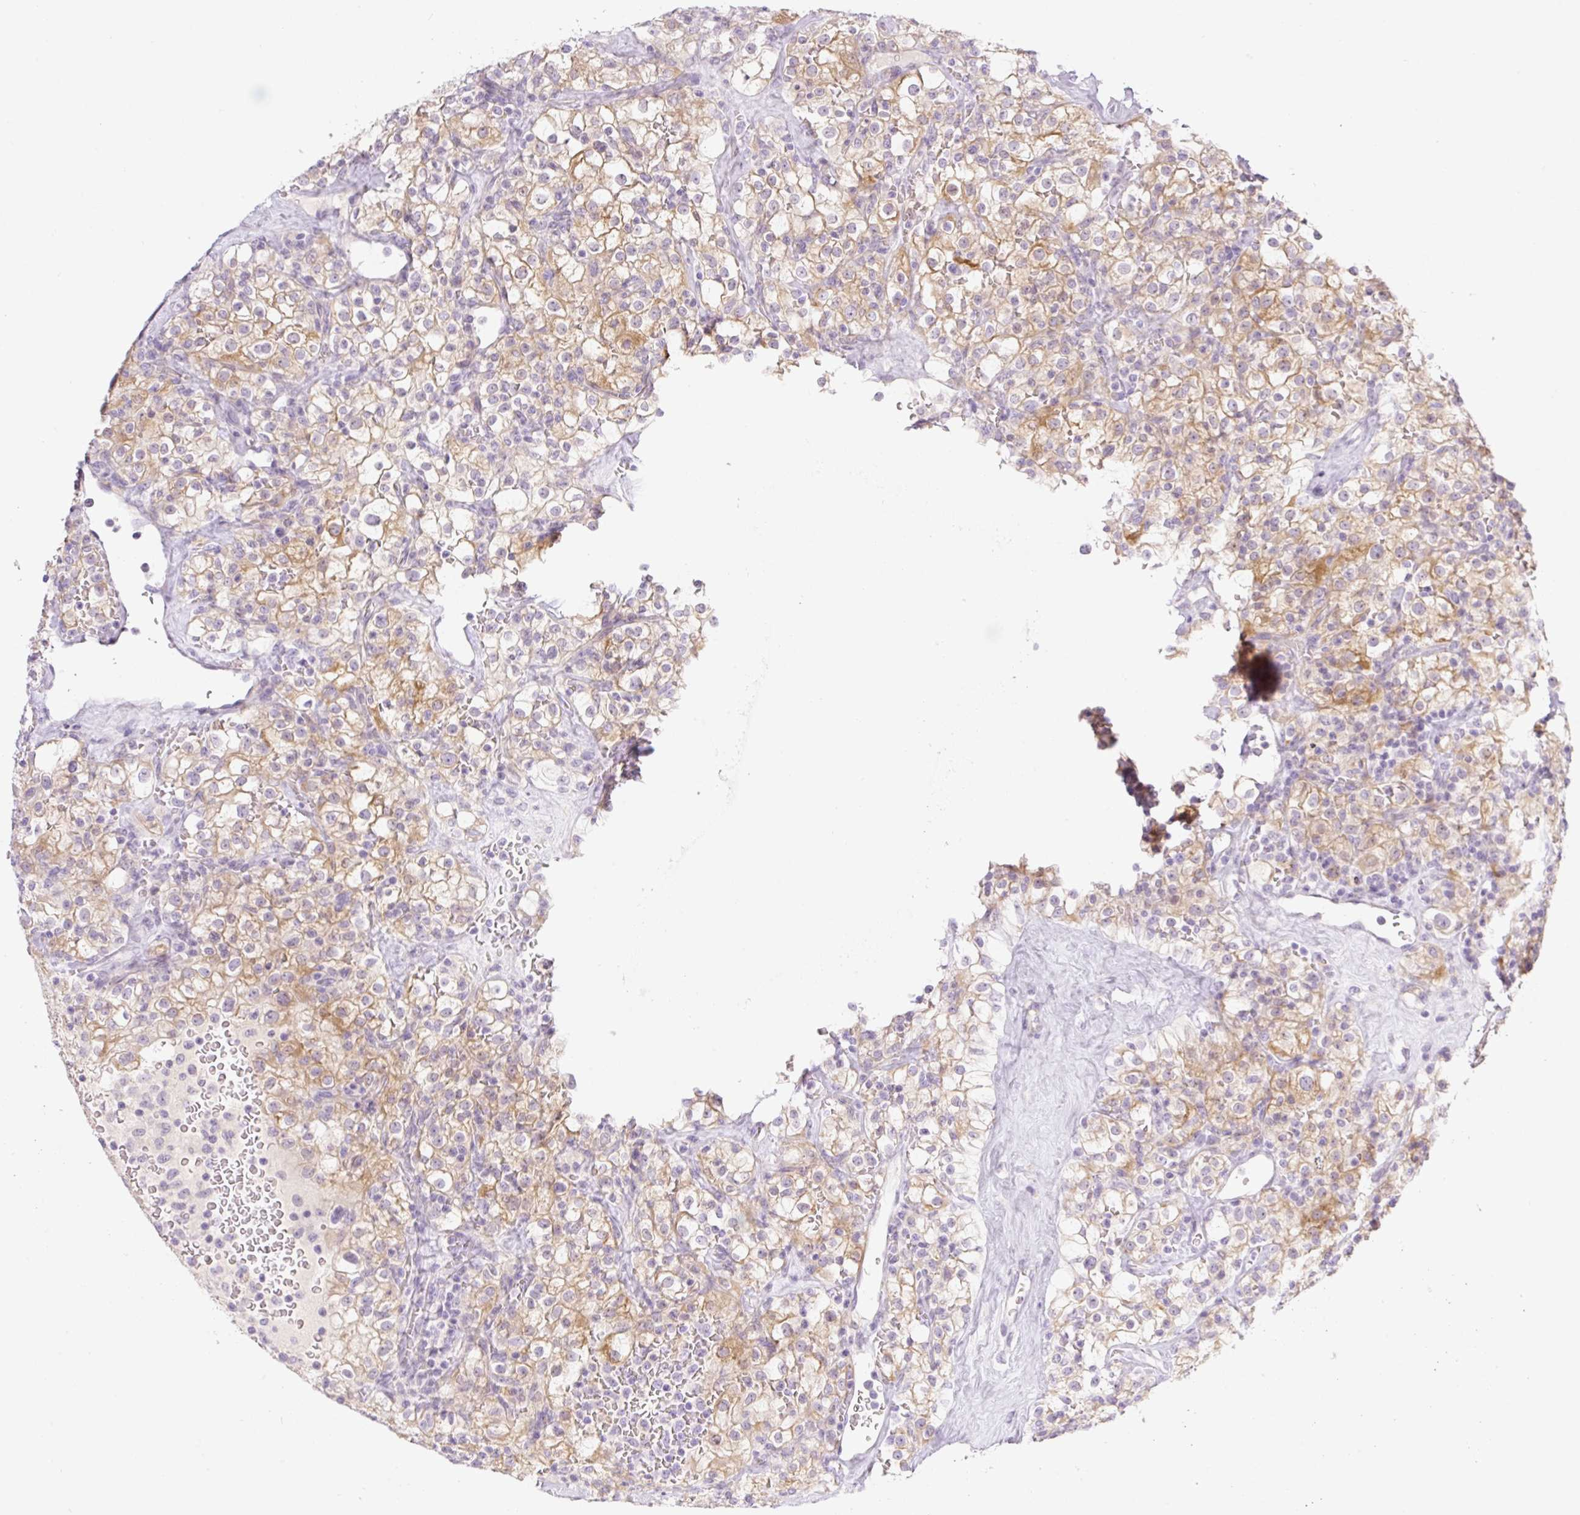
{"staining": {"intensity": "moderate", "quantity": ">75%", "location": "cytoplasmic/membranous"}, "tissue": "renal cancer", "cell_type": "Tumor cells", "image_type": "cancer", "snomed": [{"axis": "morphology", "description": "Adenocarcinoma, NOS"}, {"axis": "topography", "description": "Kidney"}], "caption": "Immunohistochemical staining of human renal cancer exhibits moderate cytoplasmic/membranous protein staining in approximately >75% of tumor cells. Nuclei are stained in blue.", "gene": "MIA2", "patient": {"sex": "female", "age": 74}}